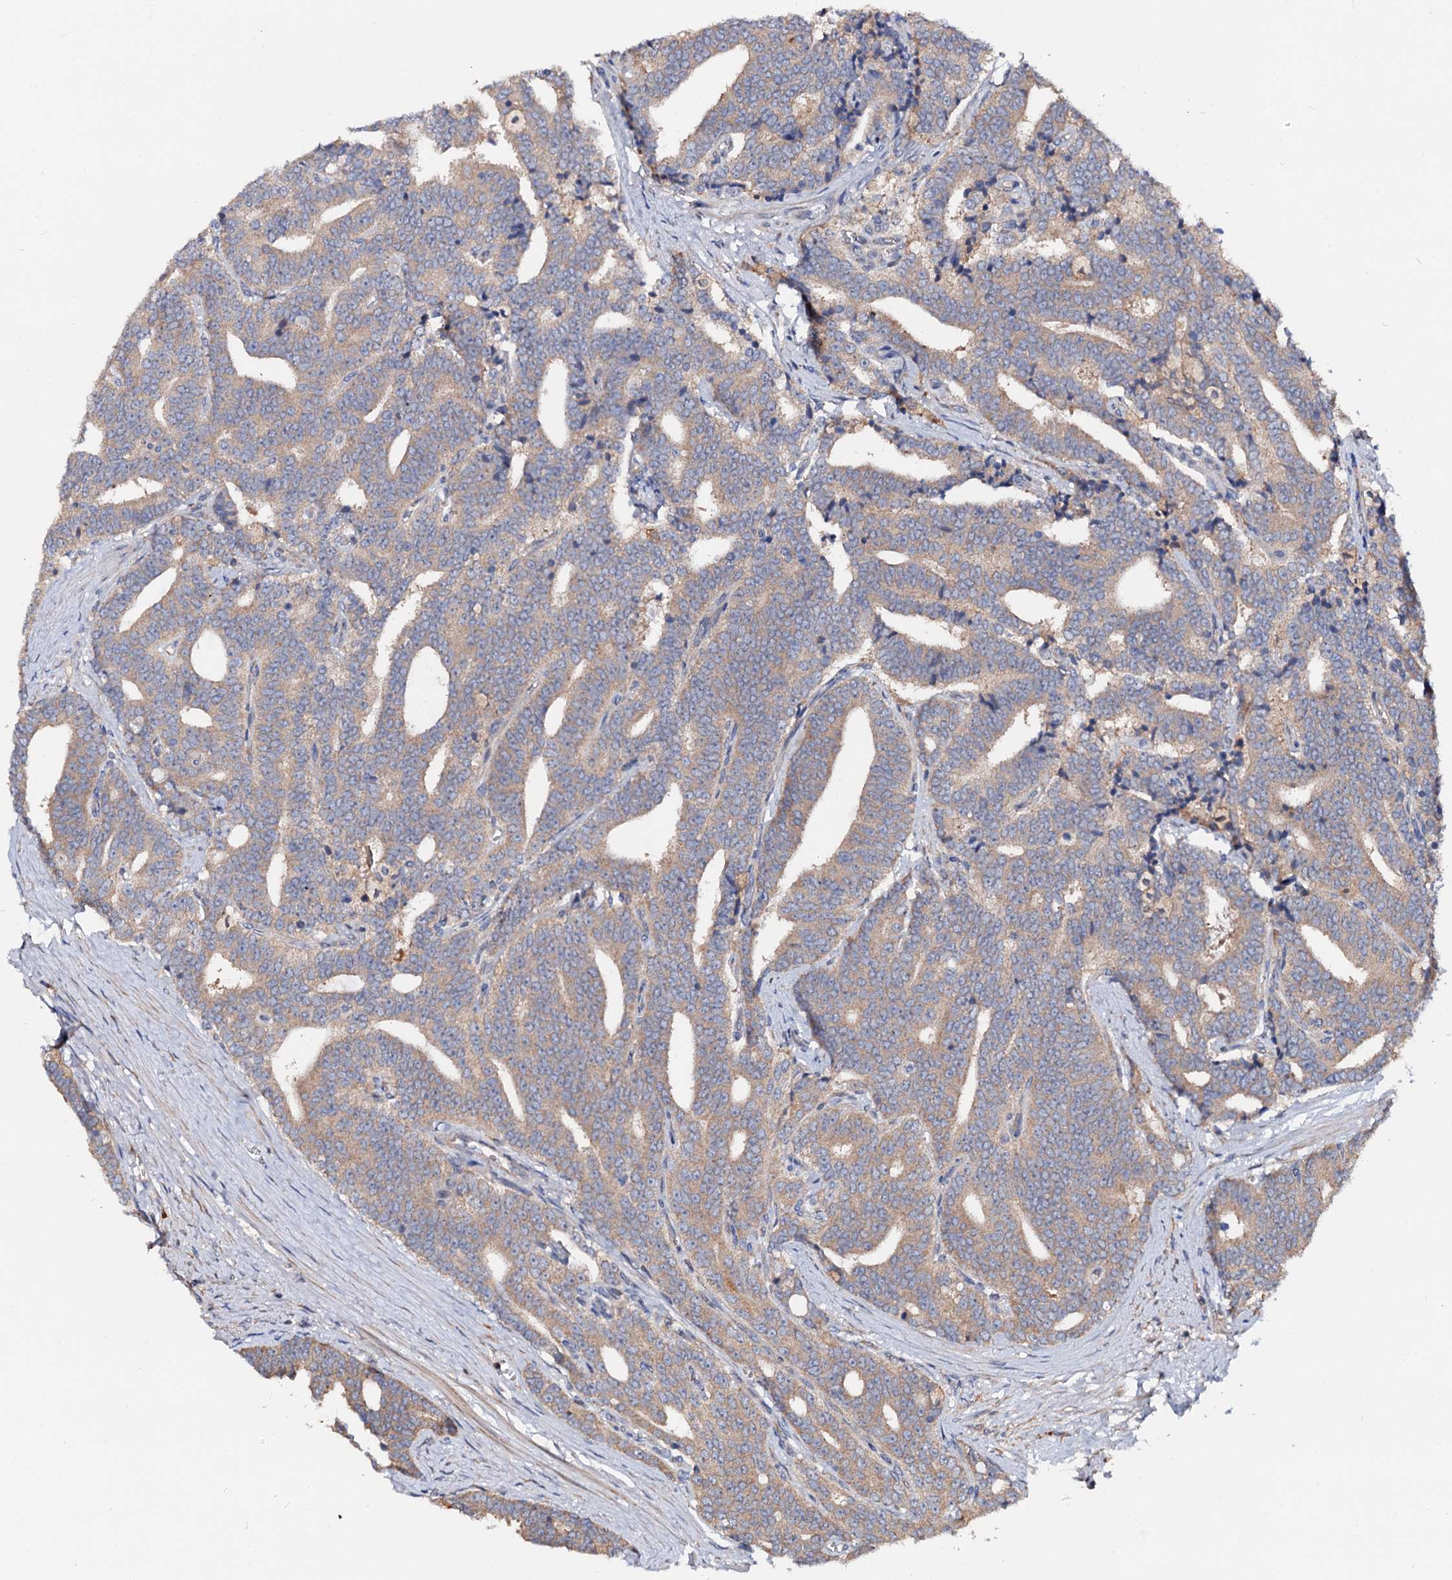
{"staining": {"intensity": "moderate", "quantity": ">75%", "location": "cytoplasmic/membranous"}, "tissue": "prostate cancer", "cell_type": "Tumor cells", "image_type": "cancer", "snomed": [{"axis": "morphology", "description": "Adenocarcinoma, High grade"}, {"axis": "topography", "description": "Prostate and seminal vesicle, NOS"}], "caption": "High-magnification brightfield microscopy of prostate cancer (adenocarcinoma (high-grade)) stained with DAB (3,3'-diaminobenzidine) (brown) and counterstained with hematoxylin (blue). tumor cells exhibit moderate cytoplasmic/membranous positivity is present in about>75% of cells. (brown staining indicates protein expression, while blue staining denotes nuclei).", "gene": "EXTL1", "patient": {"sex": "male", "age": 67}}